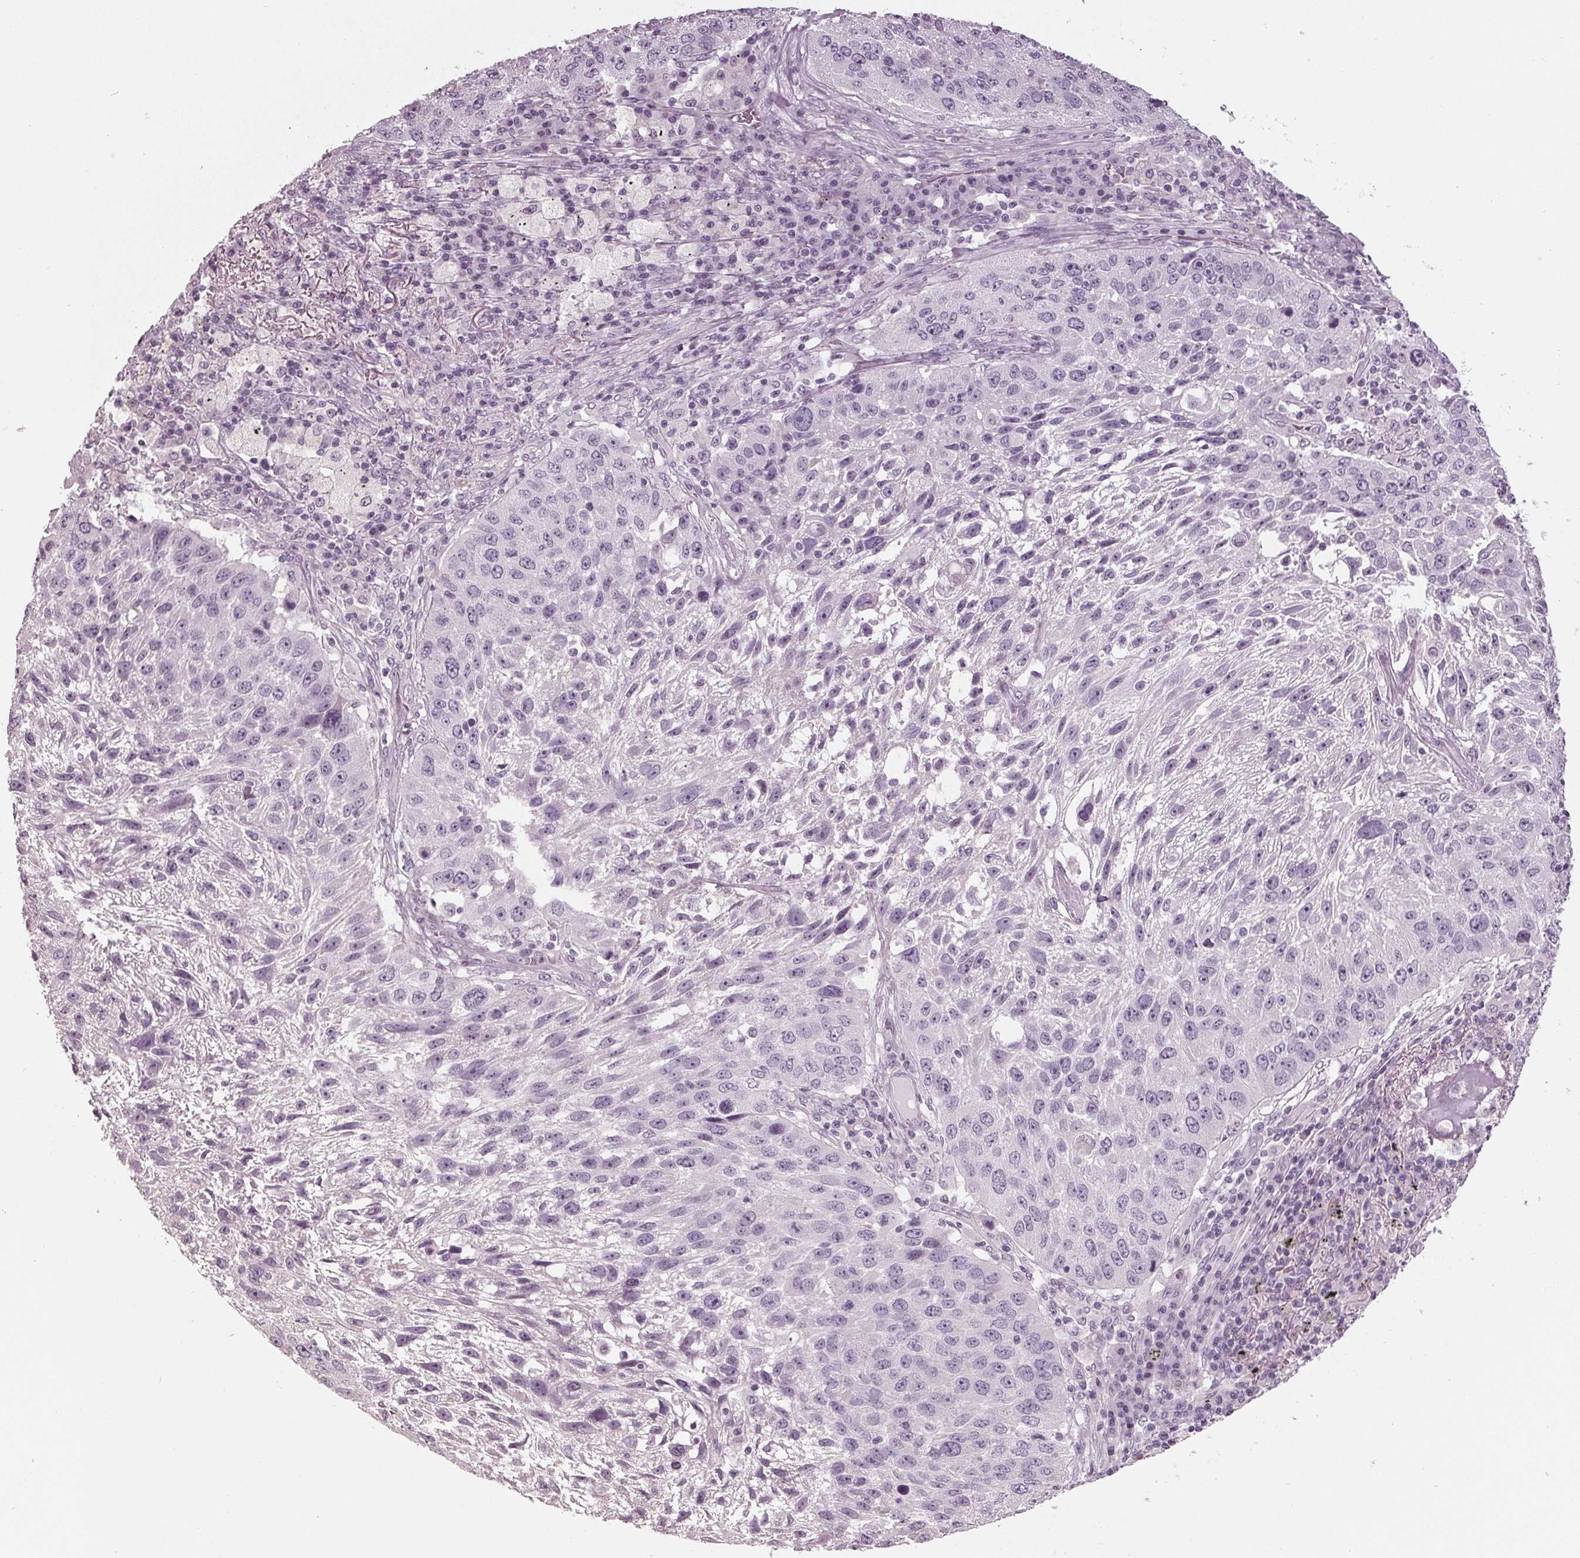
{"staining": {"intensity": "negative", "quantity": "none", "location": "none"}, "tissue": "lung cancer", "cell_type": "Tumor cells", "image_type": "cancer", "snomed": [{"axis": "morphology", "description": "Normal morphology"}, {"axis": "morphology", "description": "Squamous cell carcinoma, NOS"}, {"axis": "topography", "description": "Lymph node"}, {"axis": "topography", "description": "Lung"}], "caption": "There is no significant expression in tumor cells of squamous cell carcinoma (lung).", "gene": "TNNC2", "patient": {"sex": "male", "age": 67}}